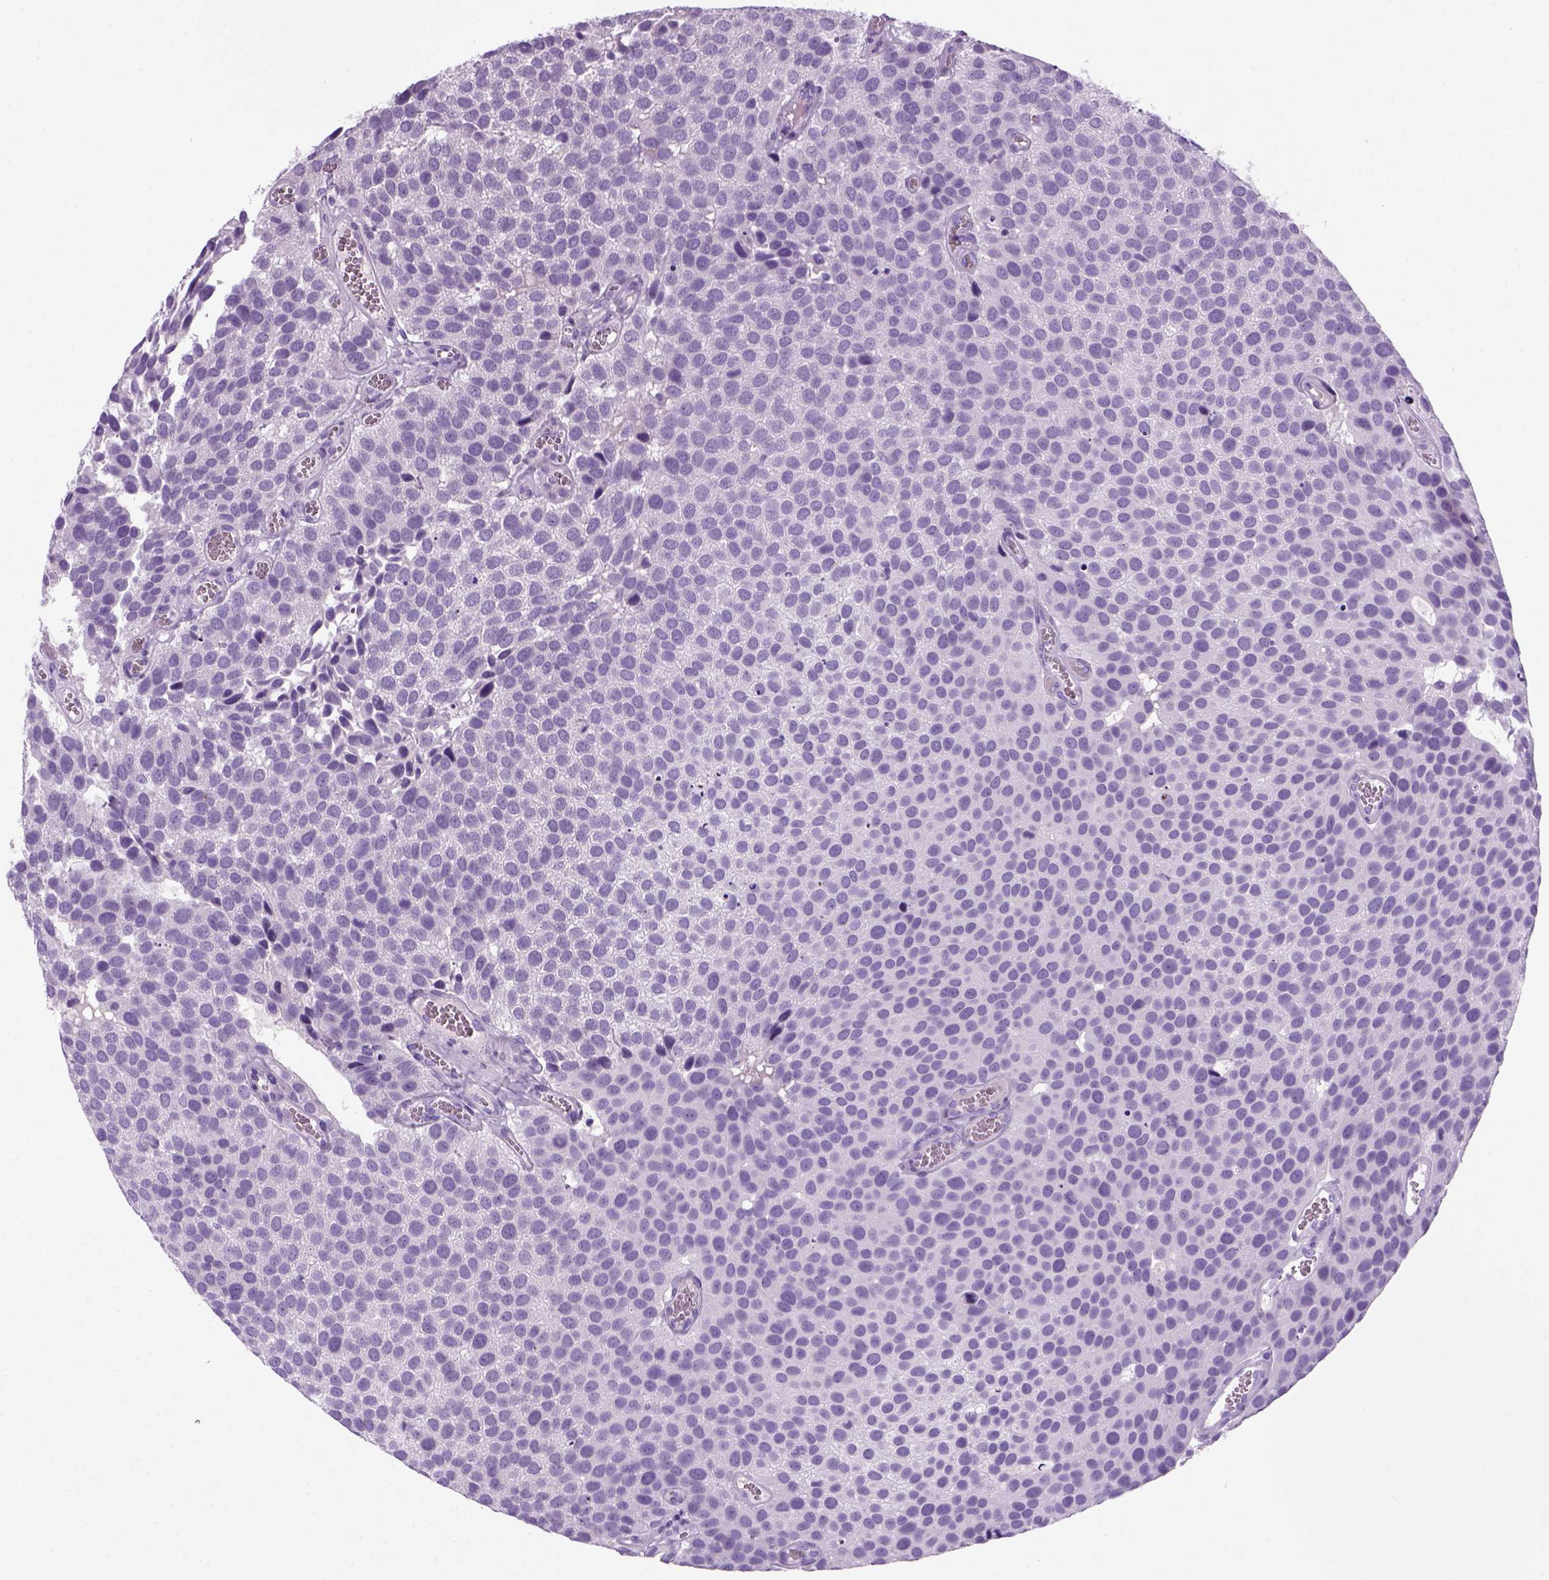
{"staining": {"intensity": "negative", "quantity": "none", "location": "none"}, "tissue": "urothelial cancer", "cell_type": "Tumor cells", "image_type": "cancer", "snomed": [{"axis": "morphology", "description": "Urothelial carcinoma, Low grade"}, {"axis": "topography", "description": "Urinary bladder"}], "caption": "Image shows no protein expression in tumor cells of urothelial cancer tissue.", "gene": "MZB1", "patient": {"sex": "female", "age": 69}}